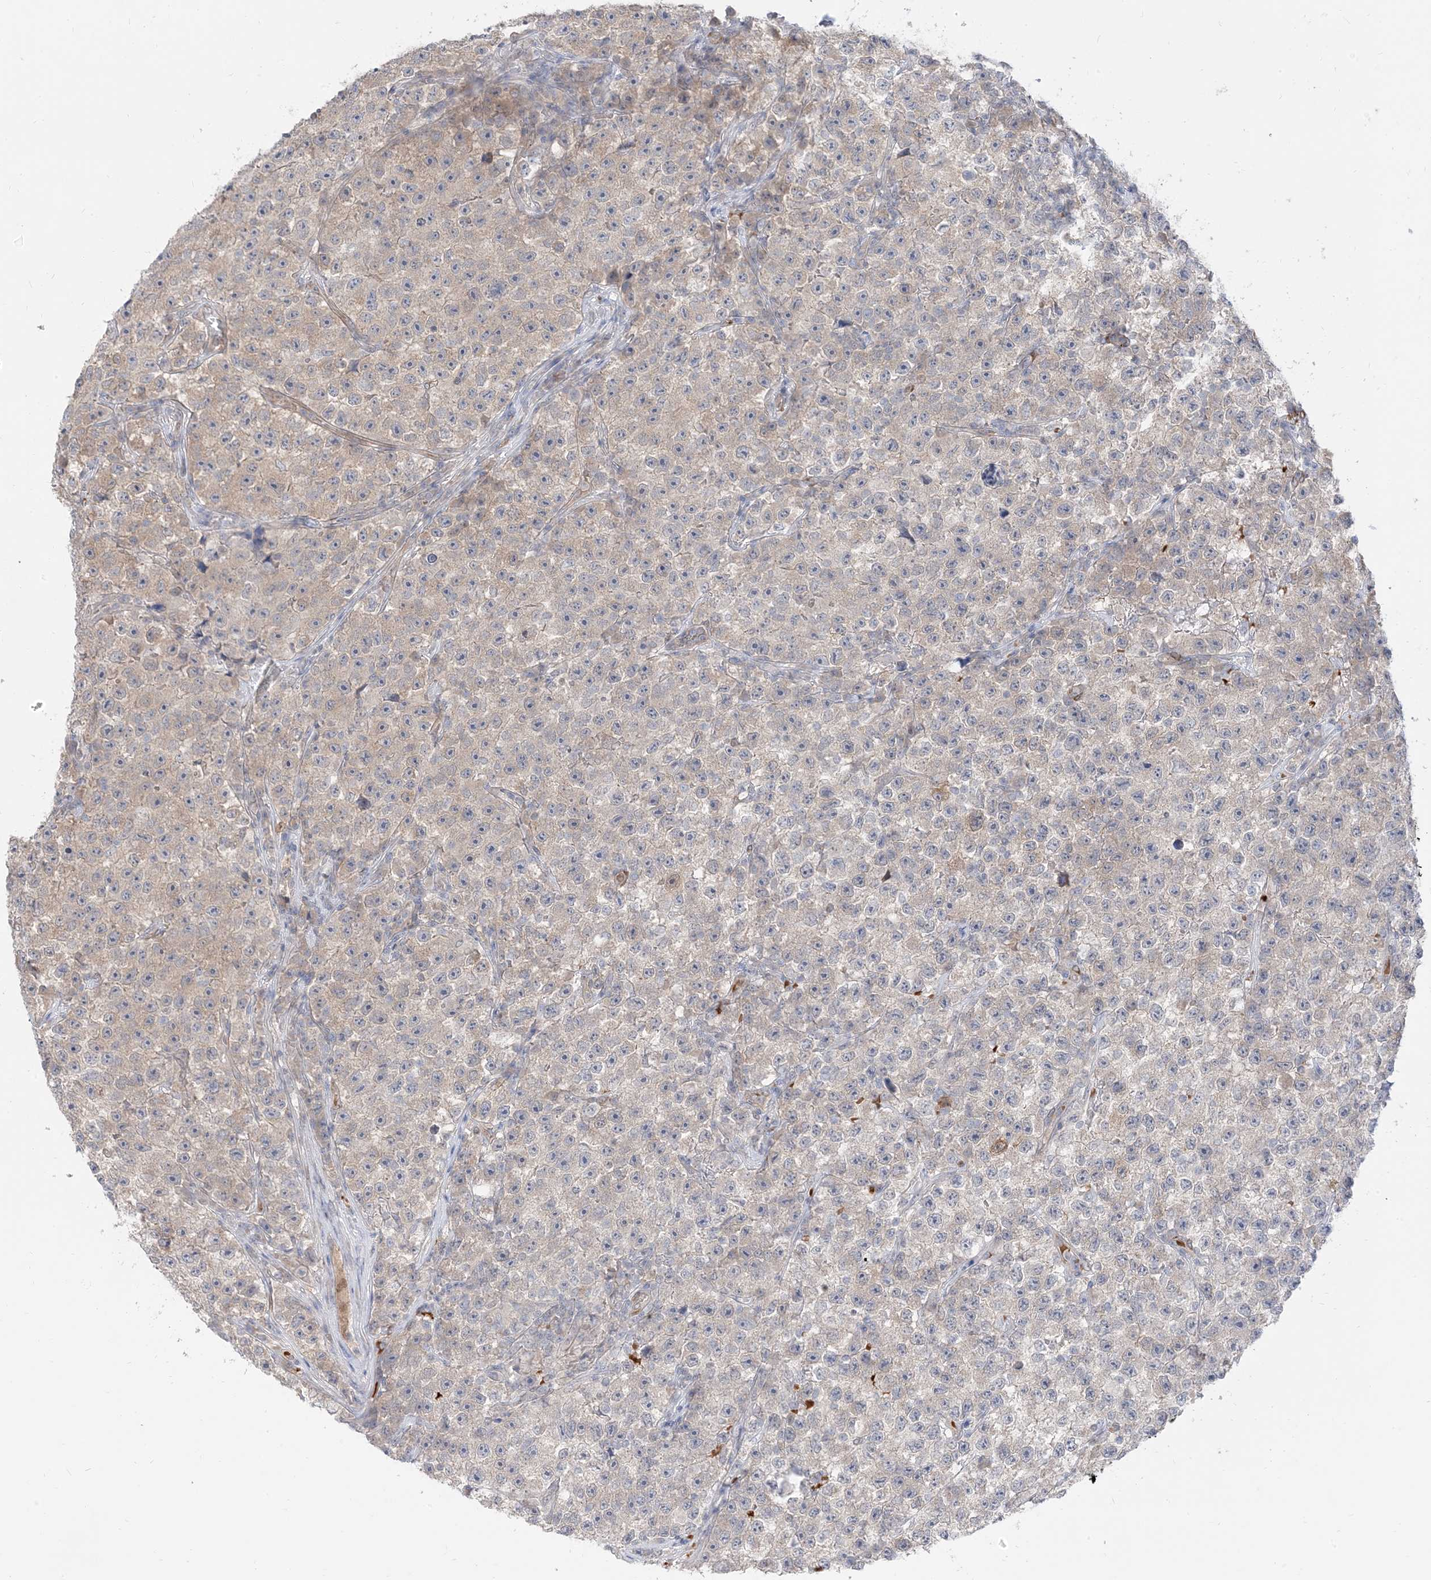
{"staining": {"intensity": "negative", "quantity": "none", "location": "none"}, "tissue": "testis cancer", "cell_type": "Tumor cells", "image_type": "cancer", "snomed": [{"axis": "morphology", "description": "Seminoma, NOS"}, {"axis": "topography", "description": "Testis"}], "caption": "High magnification brightfield microscopy of testis cancer (seminoma) stained with DAB (brown) and counterstained with hematoxylin (blue): tumor cells show no significant expression.", "gene": "RIN1", "patient": {"sex": "male", "age": 22}}